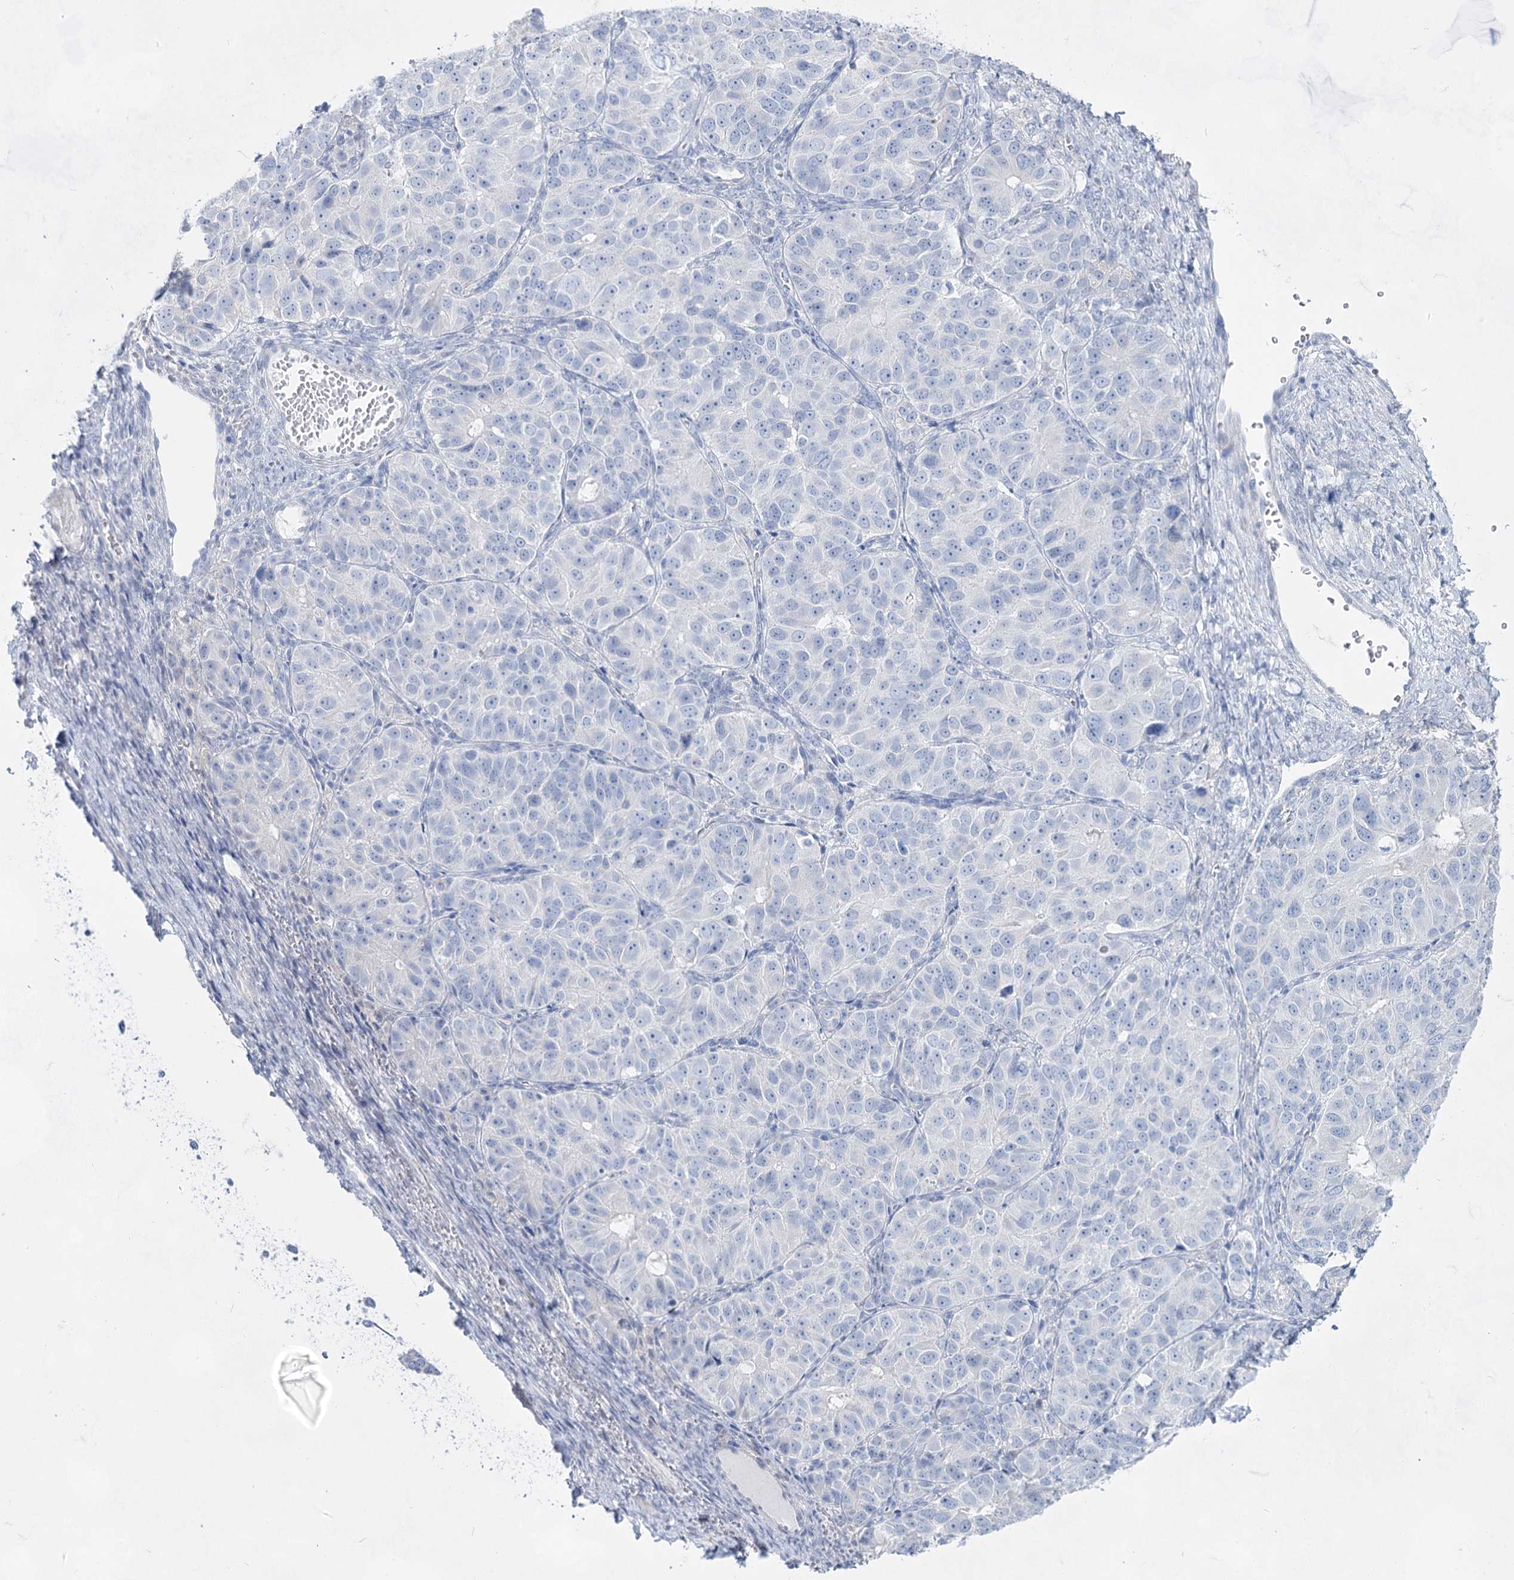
{"staining": {"intensity": "negative", "quantity": "none", "location": "none"}, "tissue": "ovarian cancer", "cell_type": "Tumor cells", "image_type": "cancer", "snomed": [{"axis": "morphology", "description": "Carcinoma, endometroid"}, {"axis": "topography", "description": "Ovary"}], "caption": "The image reveals no significant positivity in tumor cells of endometroid carcinoma (ovarian).", "gene": "ACRV1", "patient": {"sex": "female", "age": 51}}